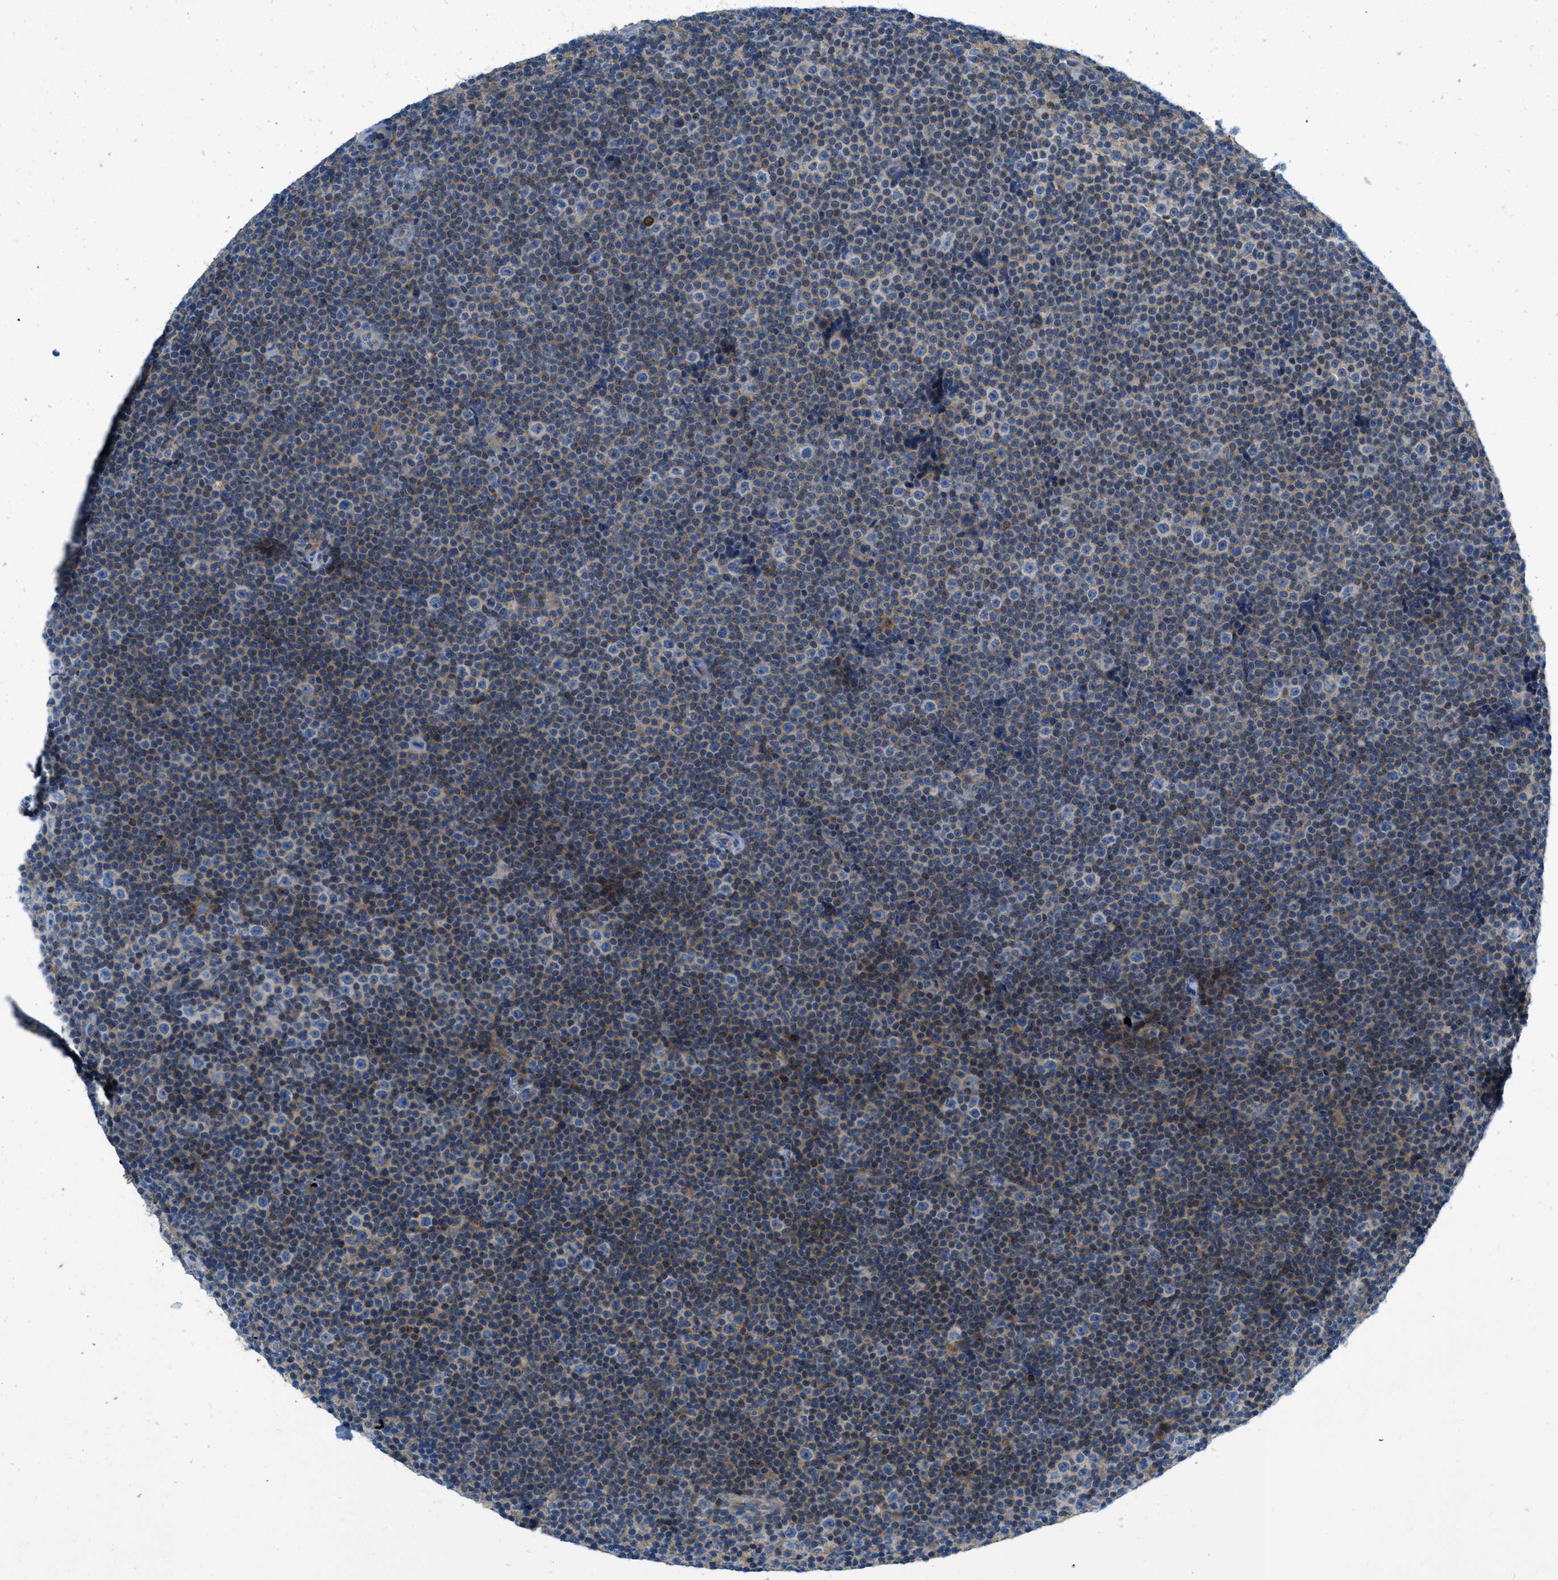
{"staining": {"intensity": "moderate", "quantity": "<25%", "location": "cytoplasmic/membranous"}, "tissue": "lymphoma", "cell_type": "Tumor cells", "image_type": "cancer", "snomed": [{"axis": "morphology", "description": "Malignant lymphoma, non-Hodgkin's type, Low grade"}, {"axis": "topography", "description": "Lymph node"}], "caption": "High-power microscopy captured an immunohistochemistry micrograph of lymphoma, revealing moderate cytoplasmic/membranous staining in approximately <25% of tumor cells.", "gene": "RFFL", "patient": {"sex": "female", "age": 67}}